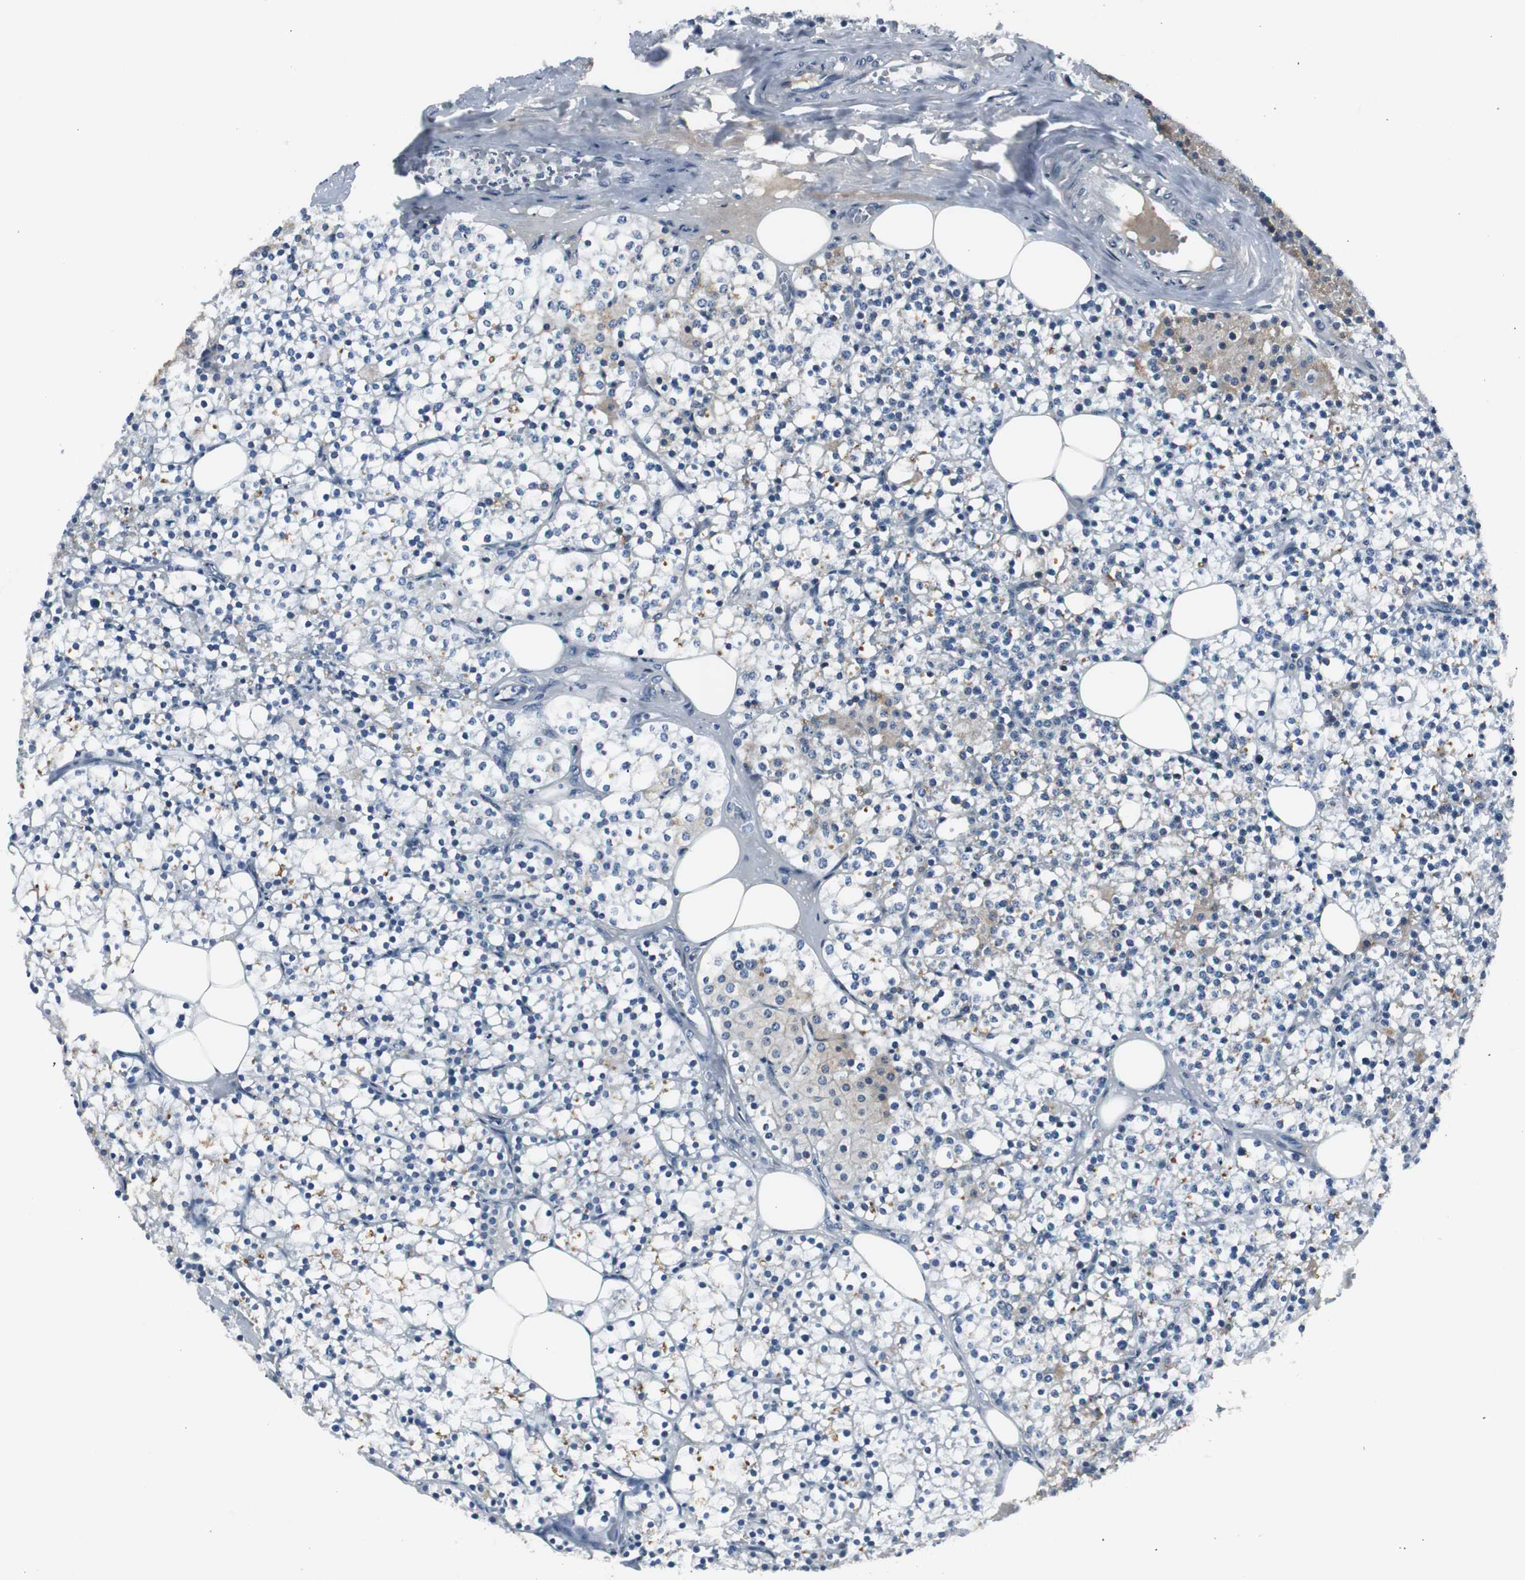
{"staining": {"intensity": "negative", "quantity": "none", "location": "none"}, "tissue": "parathyroid gland", "cell_type": "Glandular cells", "image_type": "normal", "snomed": [{"axis": "morphology", "description": "Normal tissue, NOS"}, {"axis": "topography", "description": "Parathyroid gland"}], "caption": "High magnification brightfield microscopy of benign parathyroid gland stained with DAB (brown) and counterstained with hematoxylin (blue): glandular cells show no significant staining. Nuclei are stained in blue.", "gene": "SERPINF1", "patient": {"sex": "female", "age": 63}}